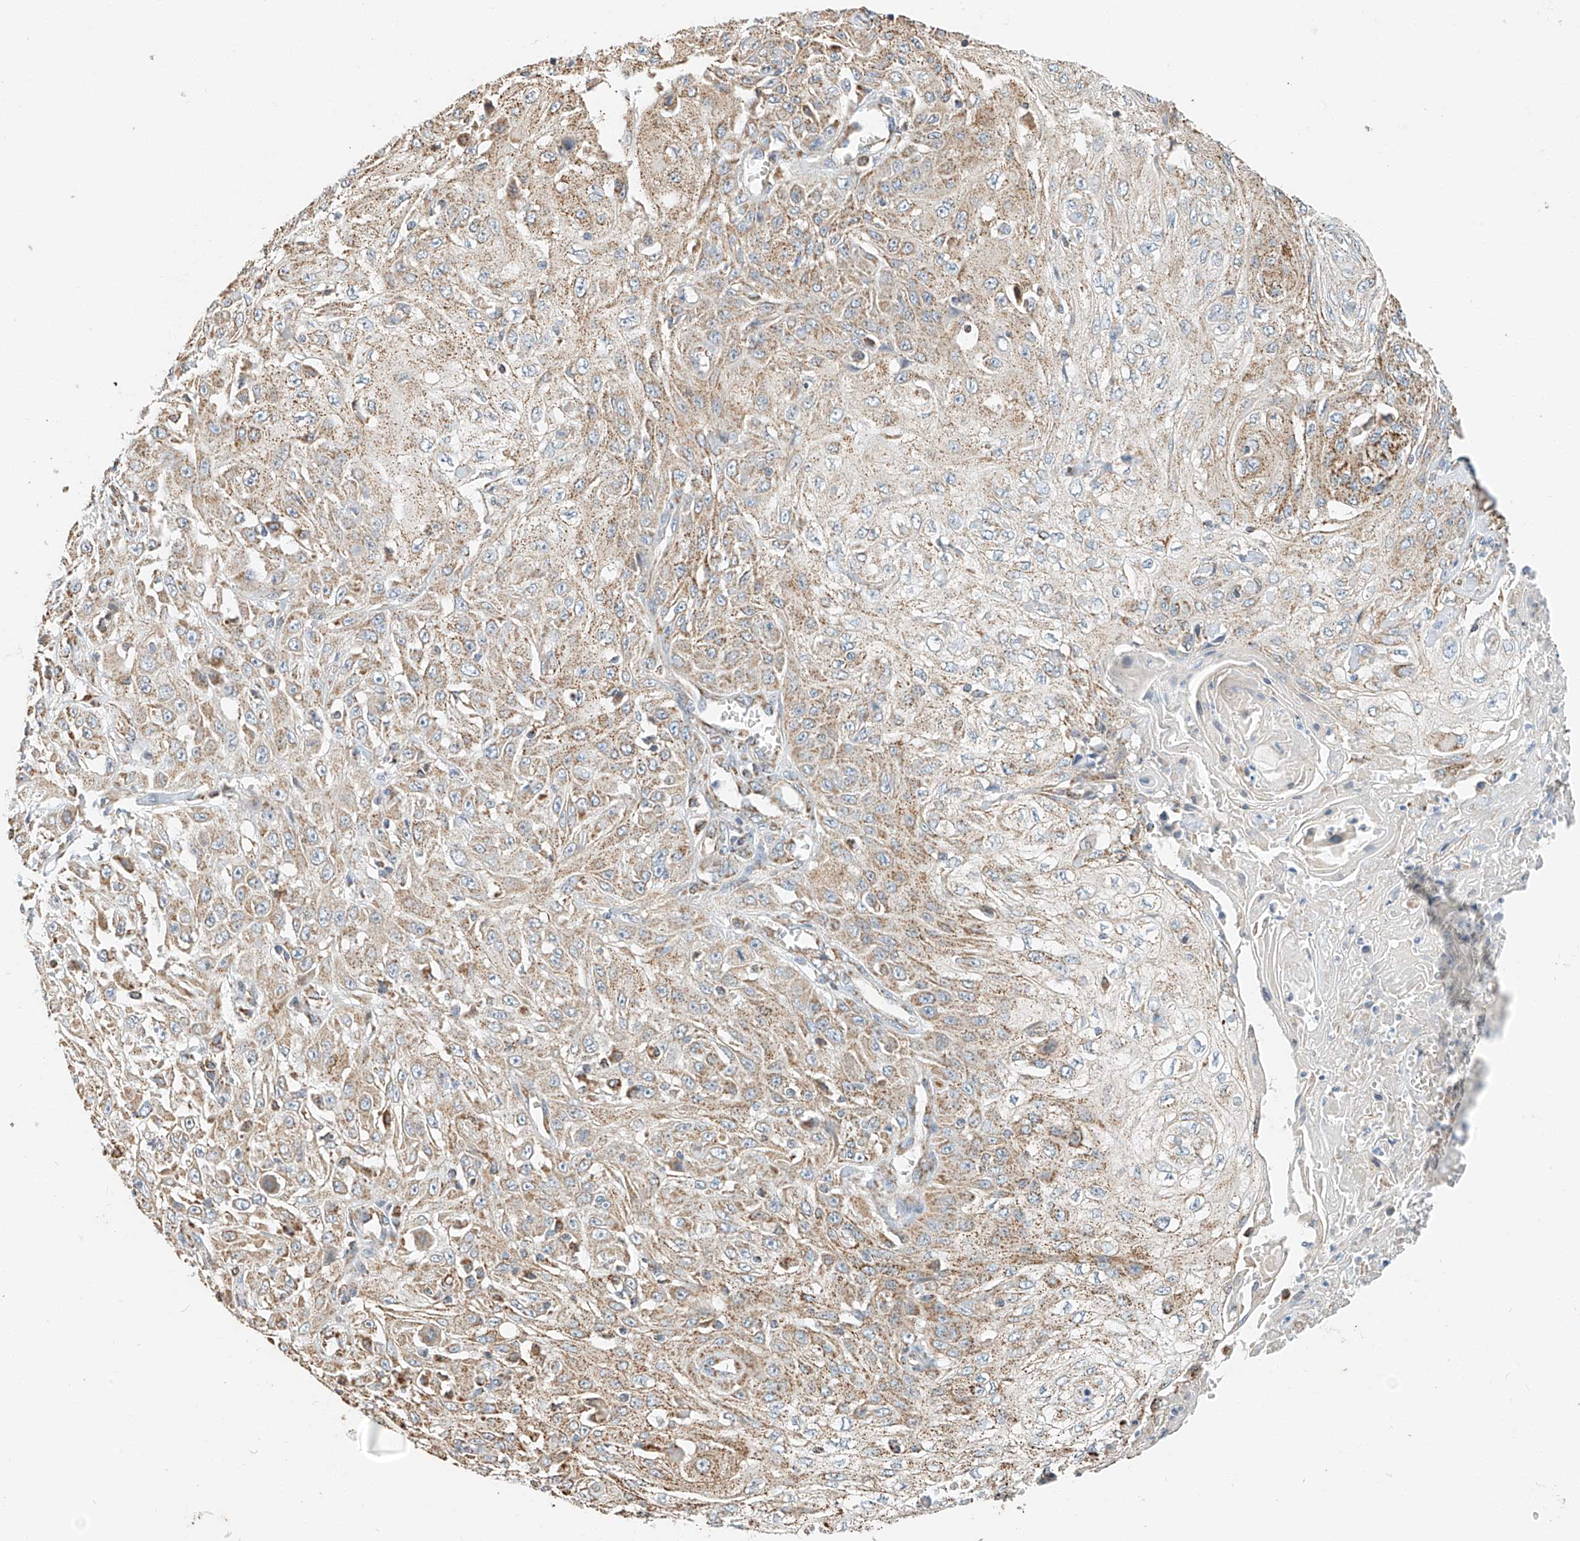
{"staining": {"intensity": "moderate", "quantity": "25%-75%", "location": "cytoplasmic/membranous"}, "tissue": "skin cancer", "cell_type": "Tumor cells", "image_type": "cancer", "snomed": [{"axis": "morphology", "description": "Squamous cell carcinoma, NOS"}, {"axis": "morphology", "description": "Squamous cell carcinoma, metastatic, NOS"}, {"axis": "topography", "description": "Skin"}, {"axis": "topography", "description": "Lymph node"}], "caption": "DAB immunohistochemical staining of skin squamous cell carcinoma reveals moderate cytoplasmic/membranous protein positivity in approximately 25%-75% of tumor cells.", "gene": "YIPF7", "patient": {"sex": "male", "age": 75}}